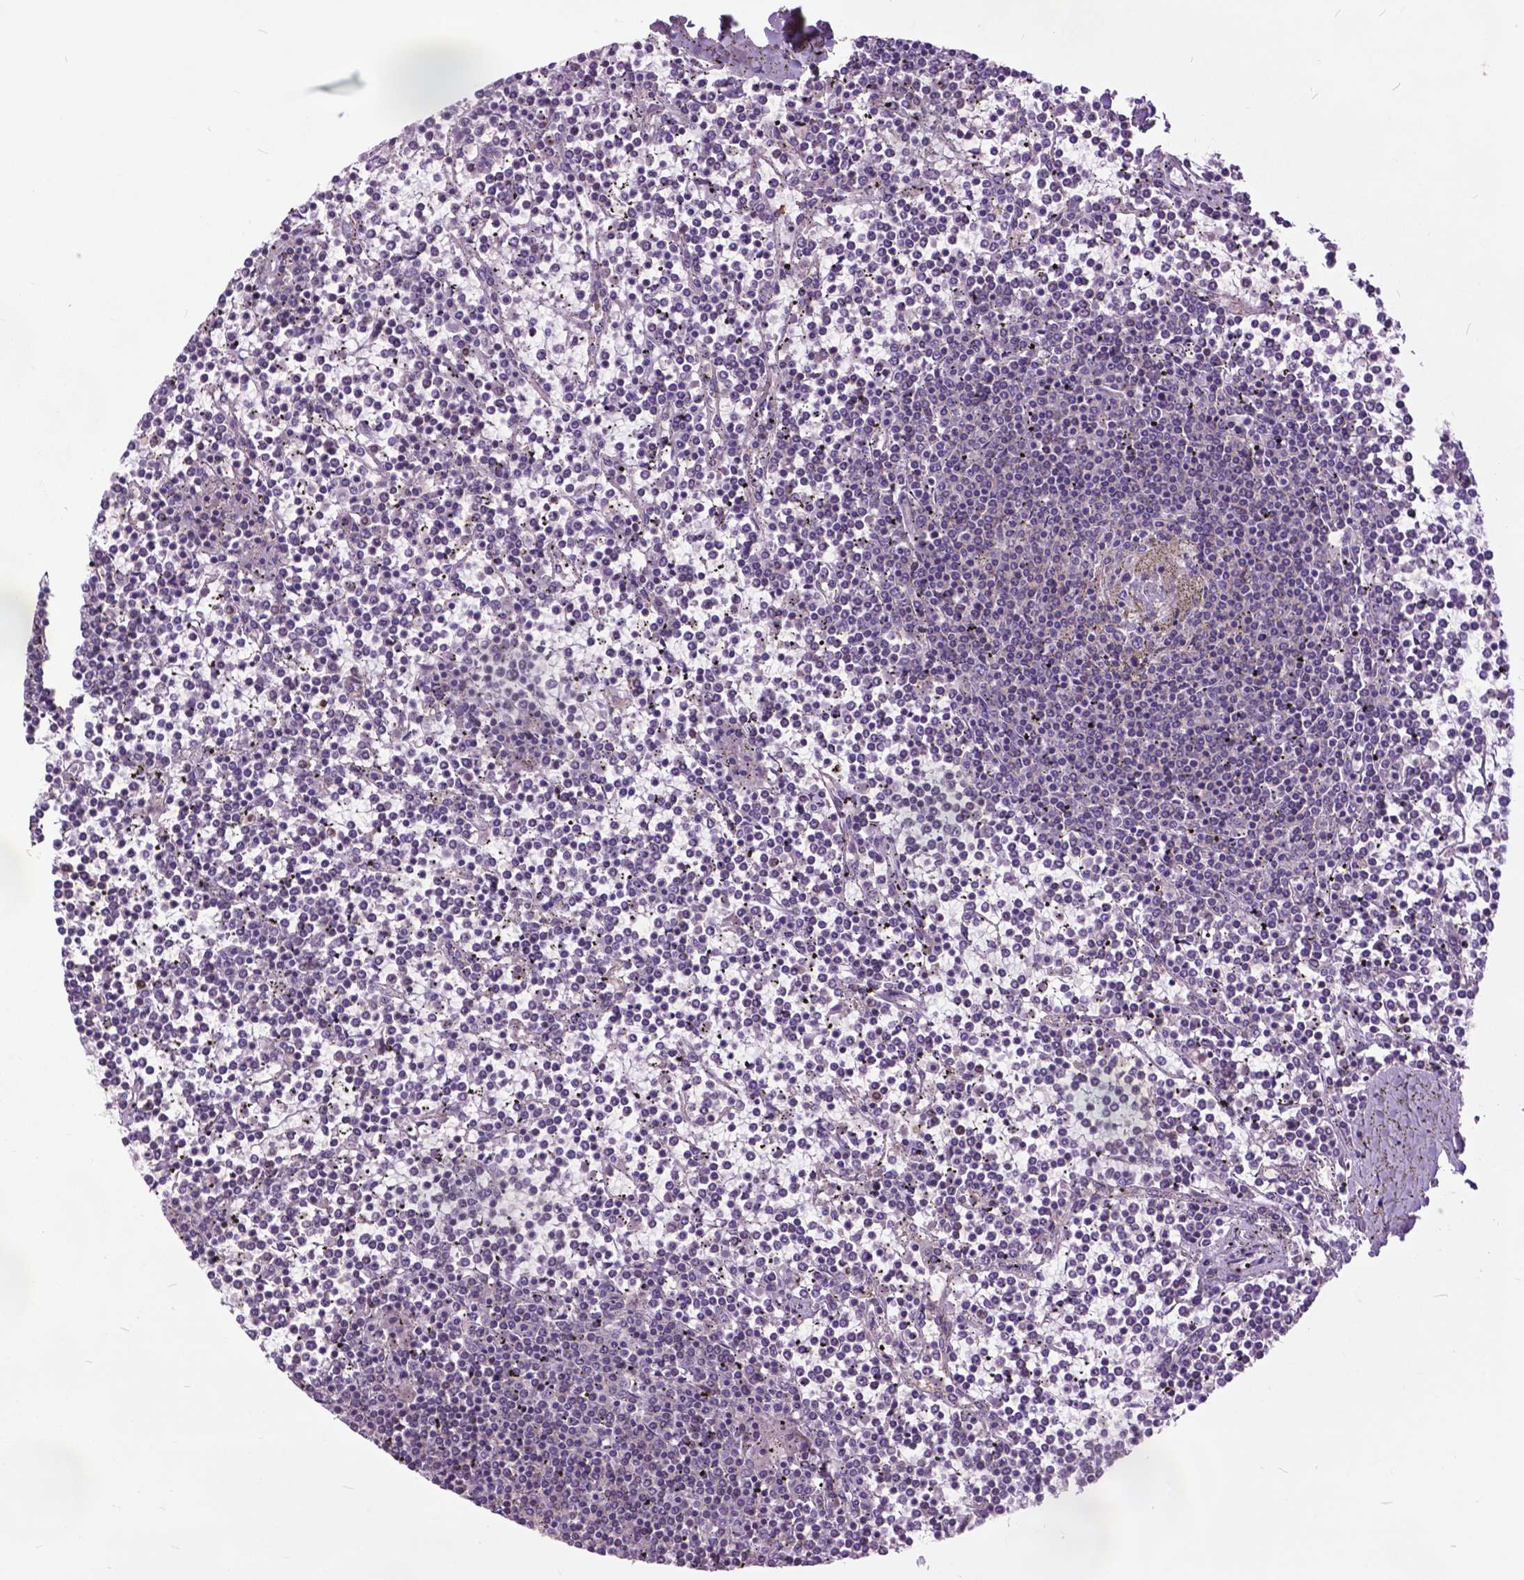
{"staining": {"intensity": "negative", "quantity": "none", "location": "none"}, "tissue": "lymphoma", "cell_type": "Tumor cells", "image_type": "cancer", "snomed": [{"axis": "morphology", "description": "Malignant lymphoma, non-Hodgkin's type, Low grade"}, {"axis": "topography", "description": "Spleen"}], "caption": "Immunohistochemical staining of human malignant lymphoma, non-Hodgkin's type (low-grade) shows no significant staining in tumor cells. (DAB immunohistochemistry (IHC) with hematoxylin counter stain).", "gene": "ARAF", "patient": {"sex": "female", "age": 19}}